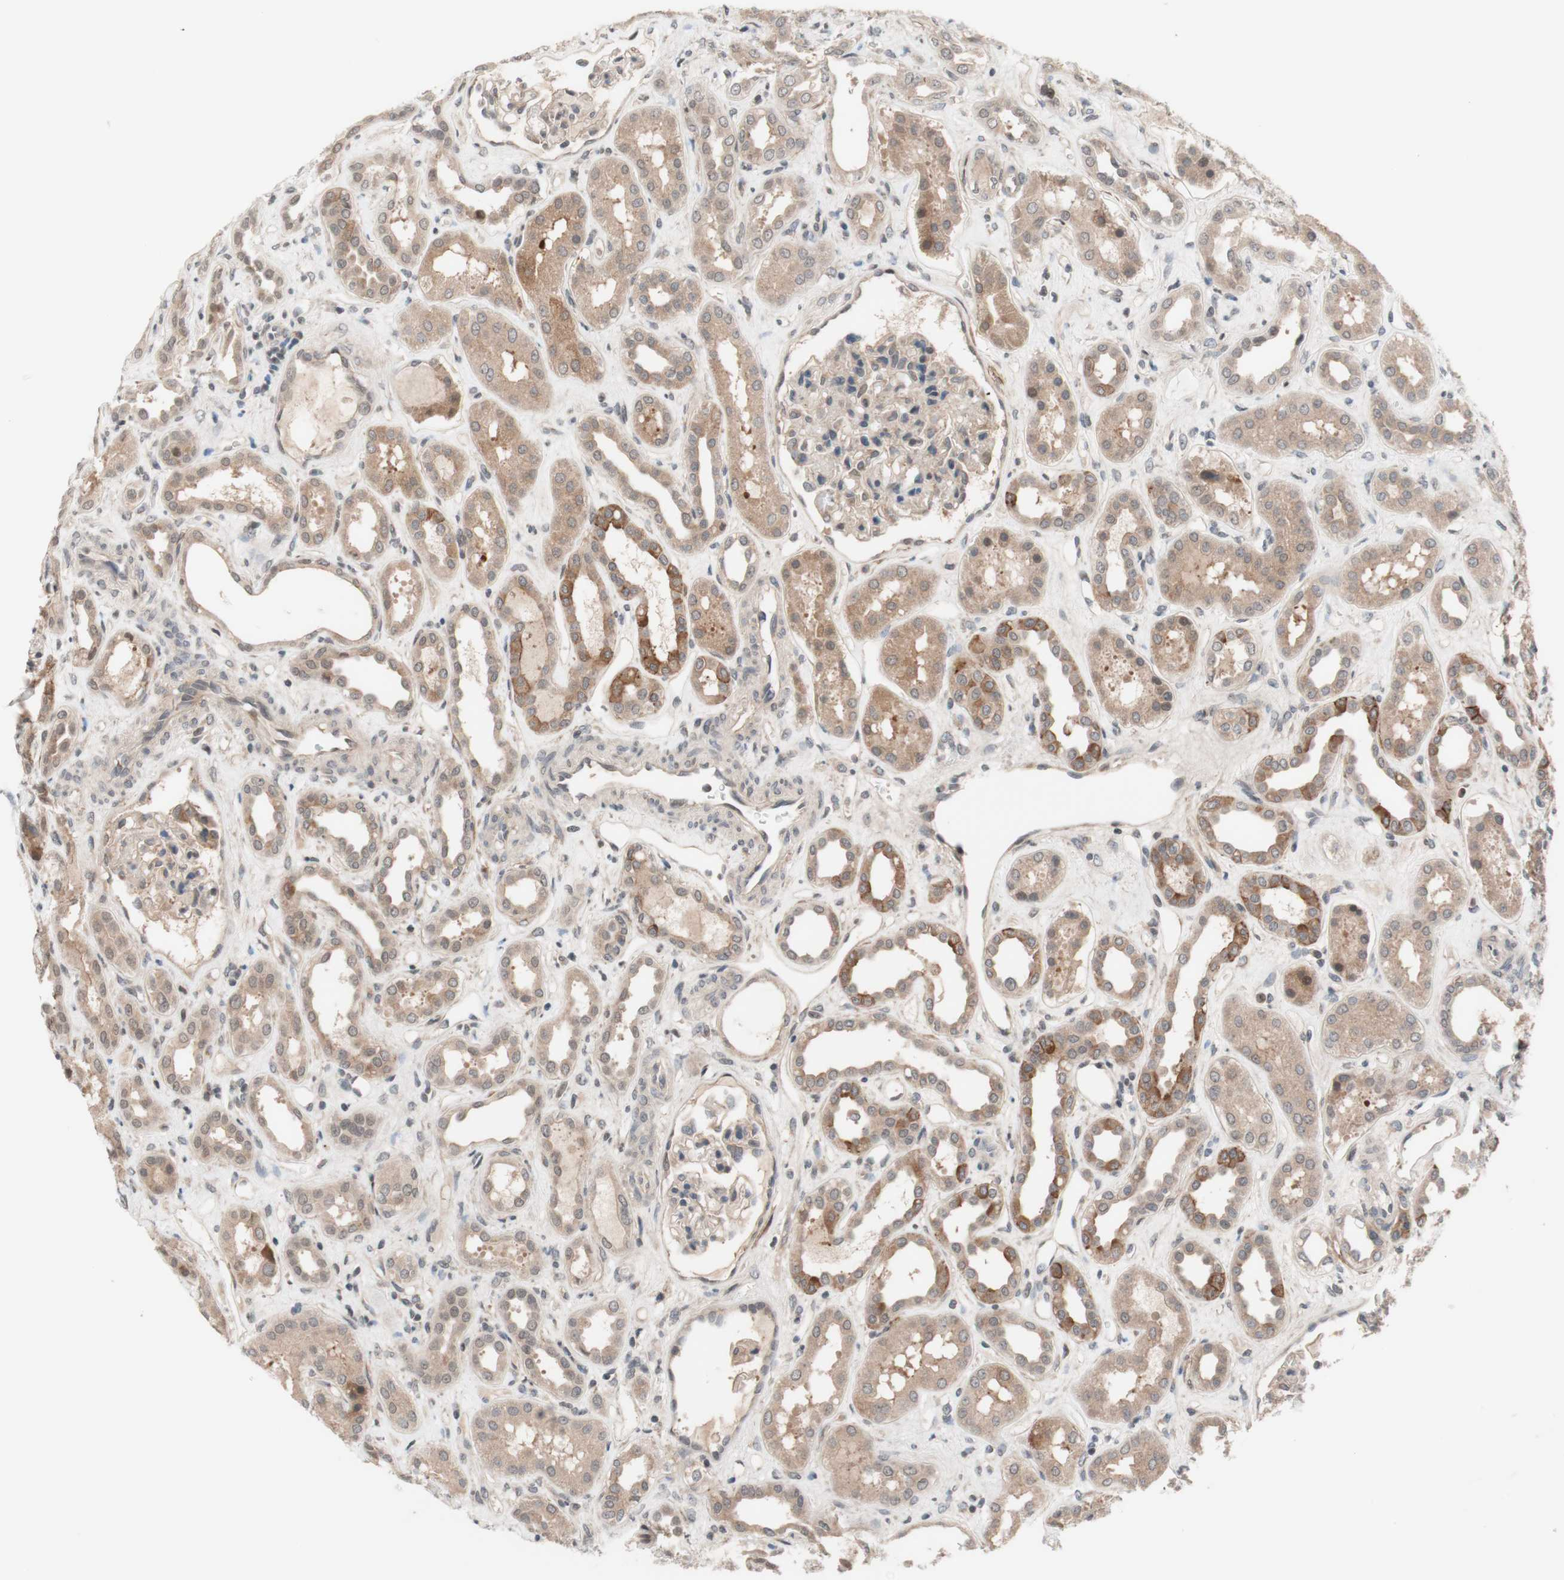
{"staining": {"intensity": "weak", "quantity": "<25%", "location": "cytoplasmic/membranous"}, "tissue": "kidney", "cell_type": "Cells in glomeruli", "image_type": "normal", "snomed": [{"axis": "morphology", "description": "Normal tissue, NOS"}, {"axis": "topography", "description": "Kidney"}], "caption": "The histopathology image demonstrates no significant expression in cells in glomeruli of kidney.", "gene": "CD55", "patient": {"sex": "male", "age": 59}}